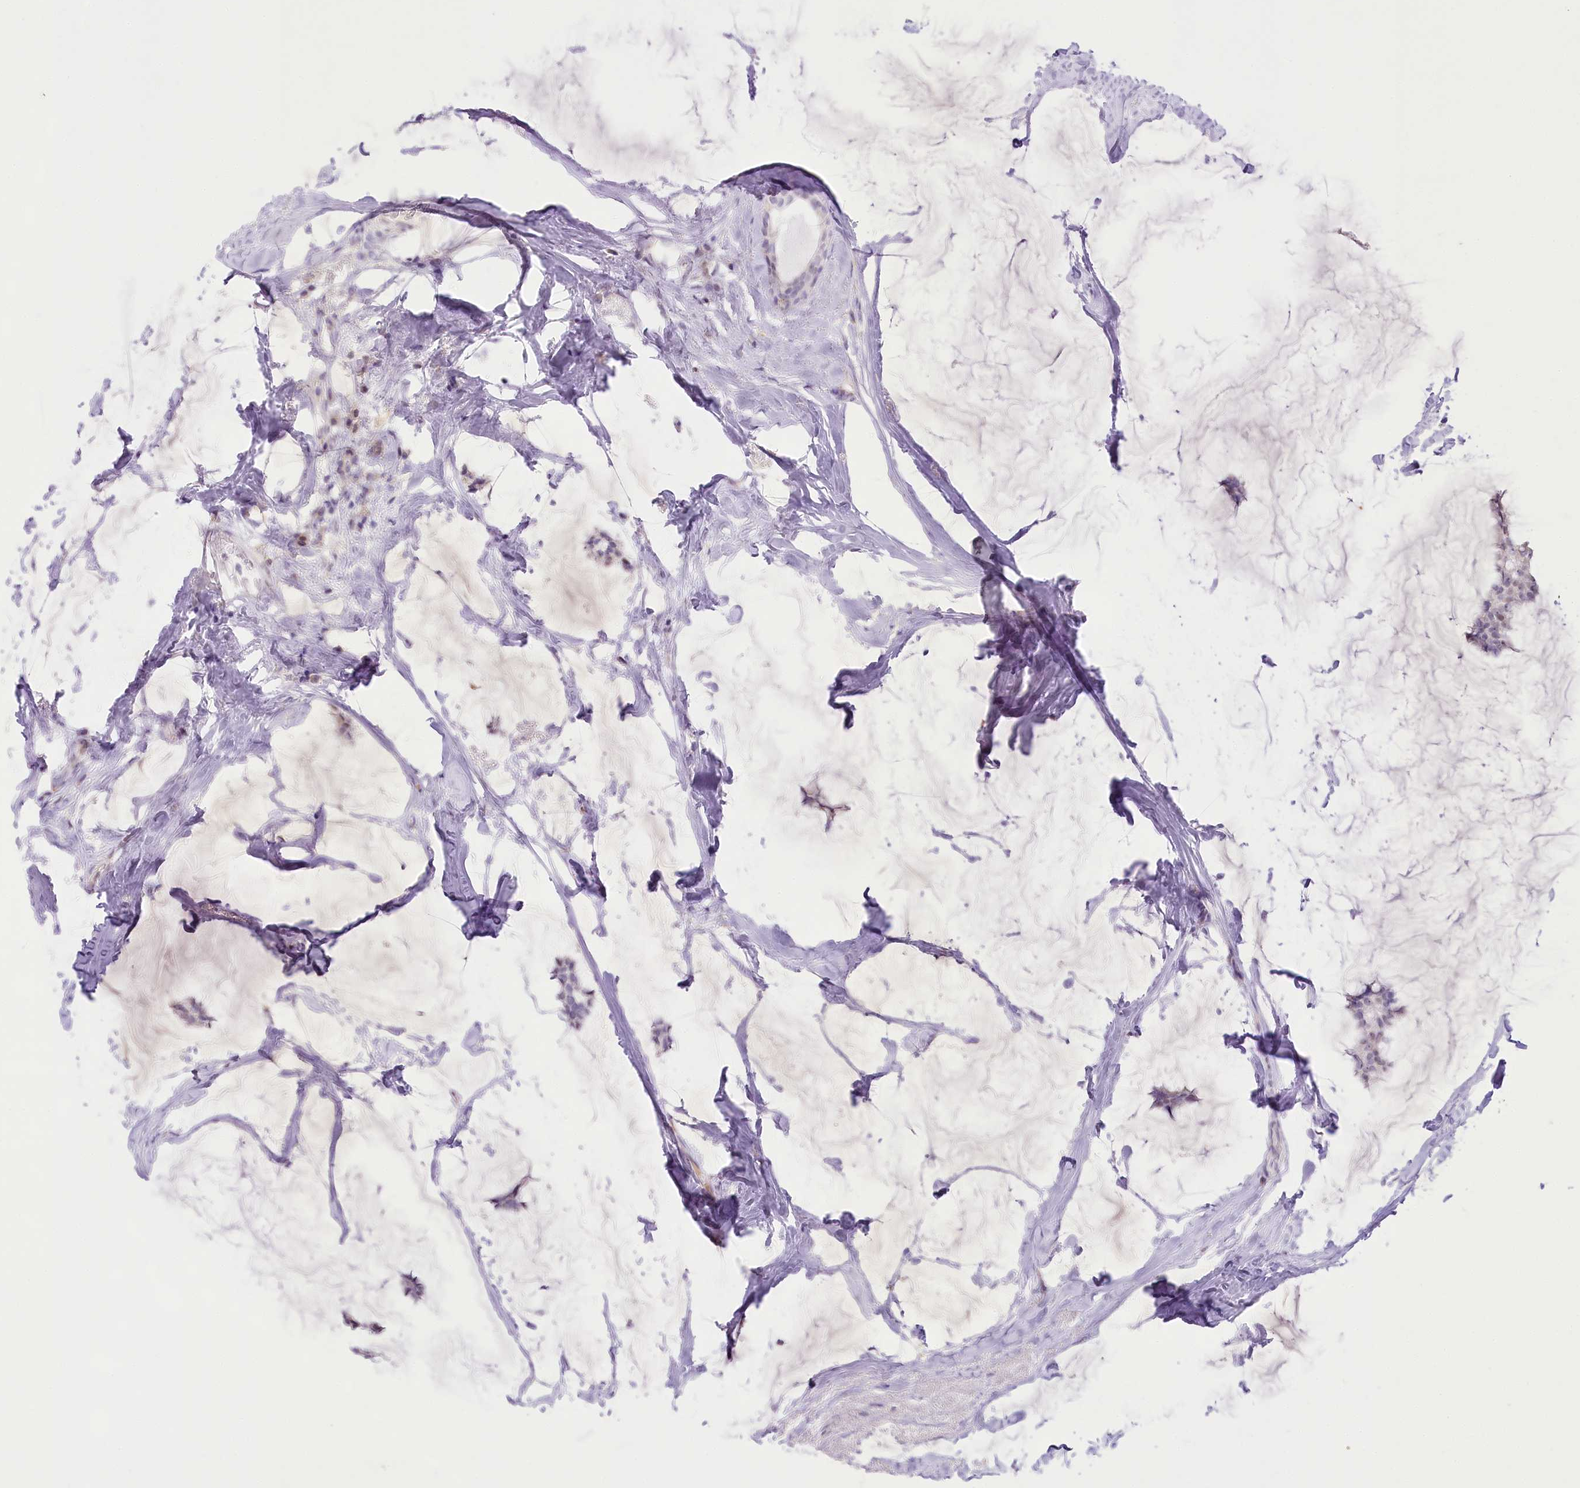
{"staining": {"intensity": "negative", "quantity": "none", "location": "none"}, "tissue": "breast cancer", "cell_type": "Tumor cells", "image_type": "cancer", "snomed": [{"axis": "morphology", "description": "Duct carcinoma"}, {"axis": "topography", "description": "Breast"}], "caption": "High magnification brightfield microscopy of breast cancer (intraductal carcinoma) stained with DAB (3,3'-diaminobenzidine) (brown) and counterstained with hematoxylin (blue): tumor cells show no significant staining.", "gene": "CCDC30", "patient": {"sex": "female", "age": 93}}